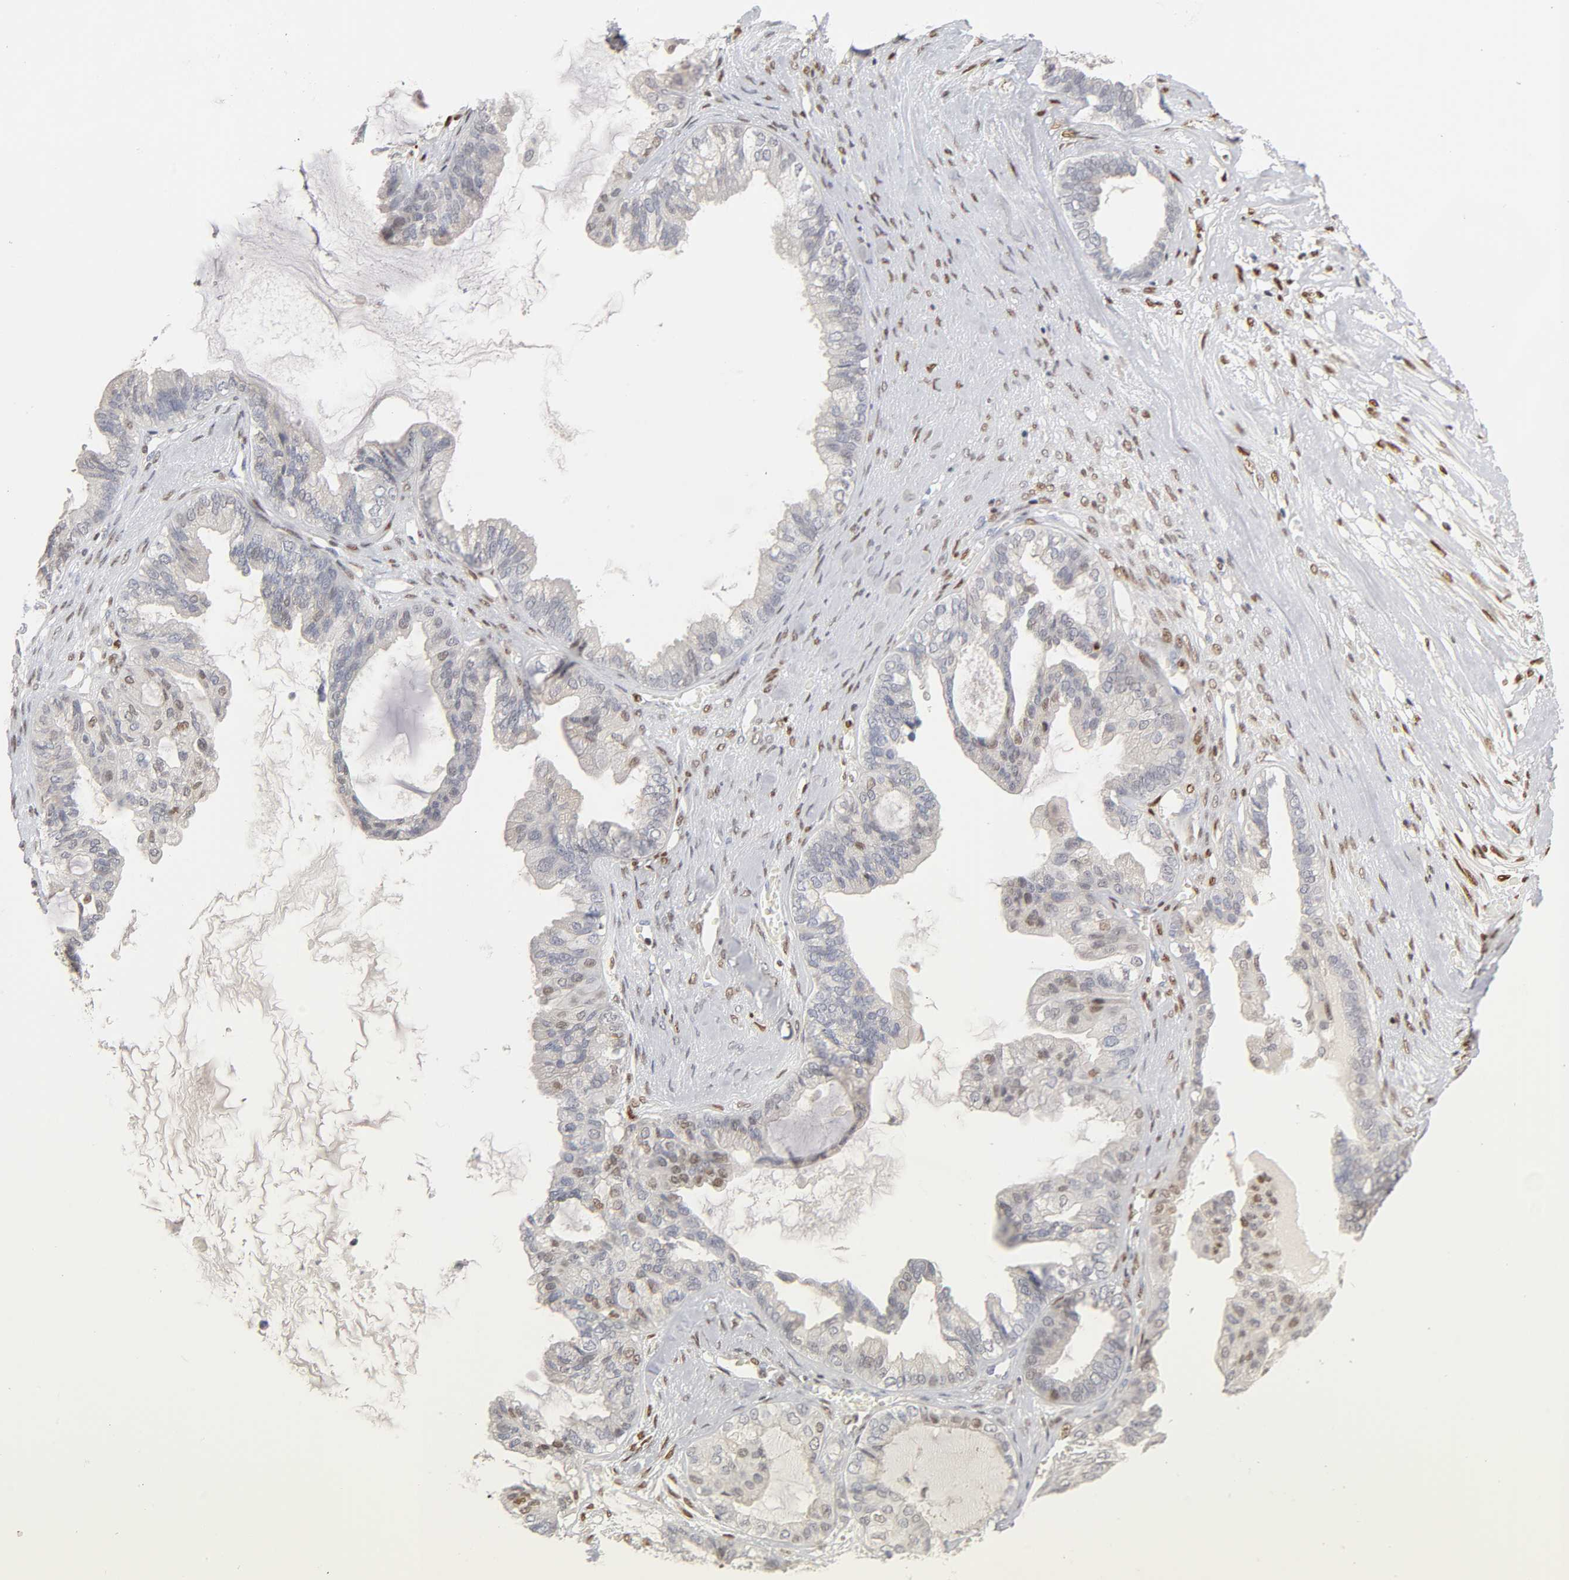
{"staining": {"intensity": "weak", "quantity": "25%-75%", "location": "nuclear"}, "tissue": "ovarian cancer", "cell_type": "Tumor cells", "image_type": "cancer", "snomed": [{"axis": "morphology", "description": "Carcinoma, NOS"}, {"axis": "morphology", "description": "Carcinoma, endometroid"}, {"axis": "topography", "description": "Ovary"}], "caption": "Immunohistochemistry (IHC) of human ovarian cancer reveals low levels of weak nuclear staining in approximately 25%-75% of tumor cells.", "gene": "RUNX1", "patient": {"sex": "female", "age": 50}}